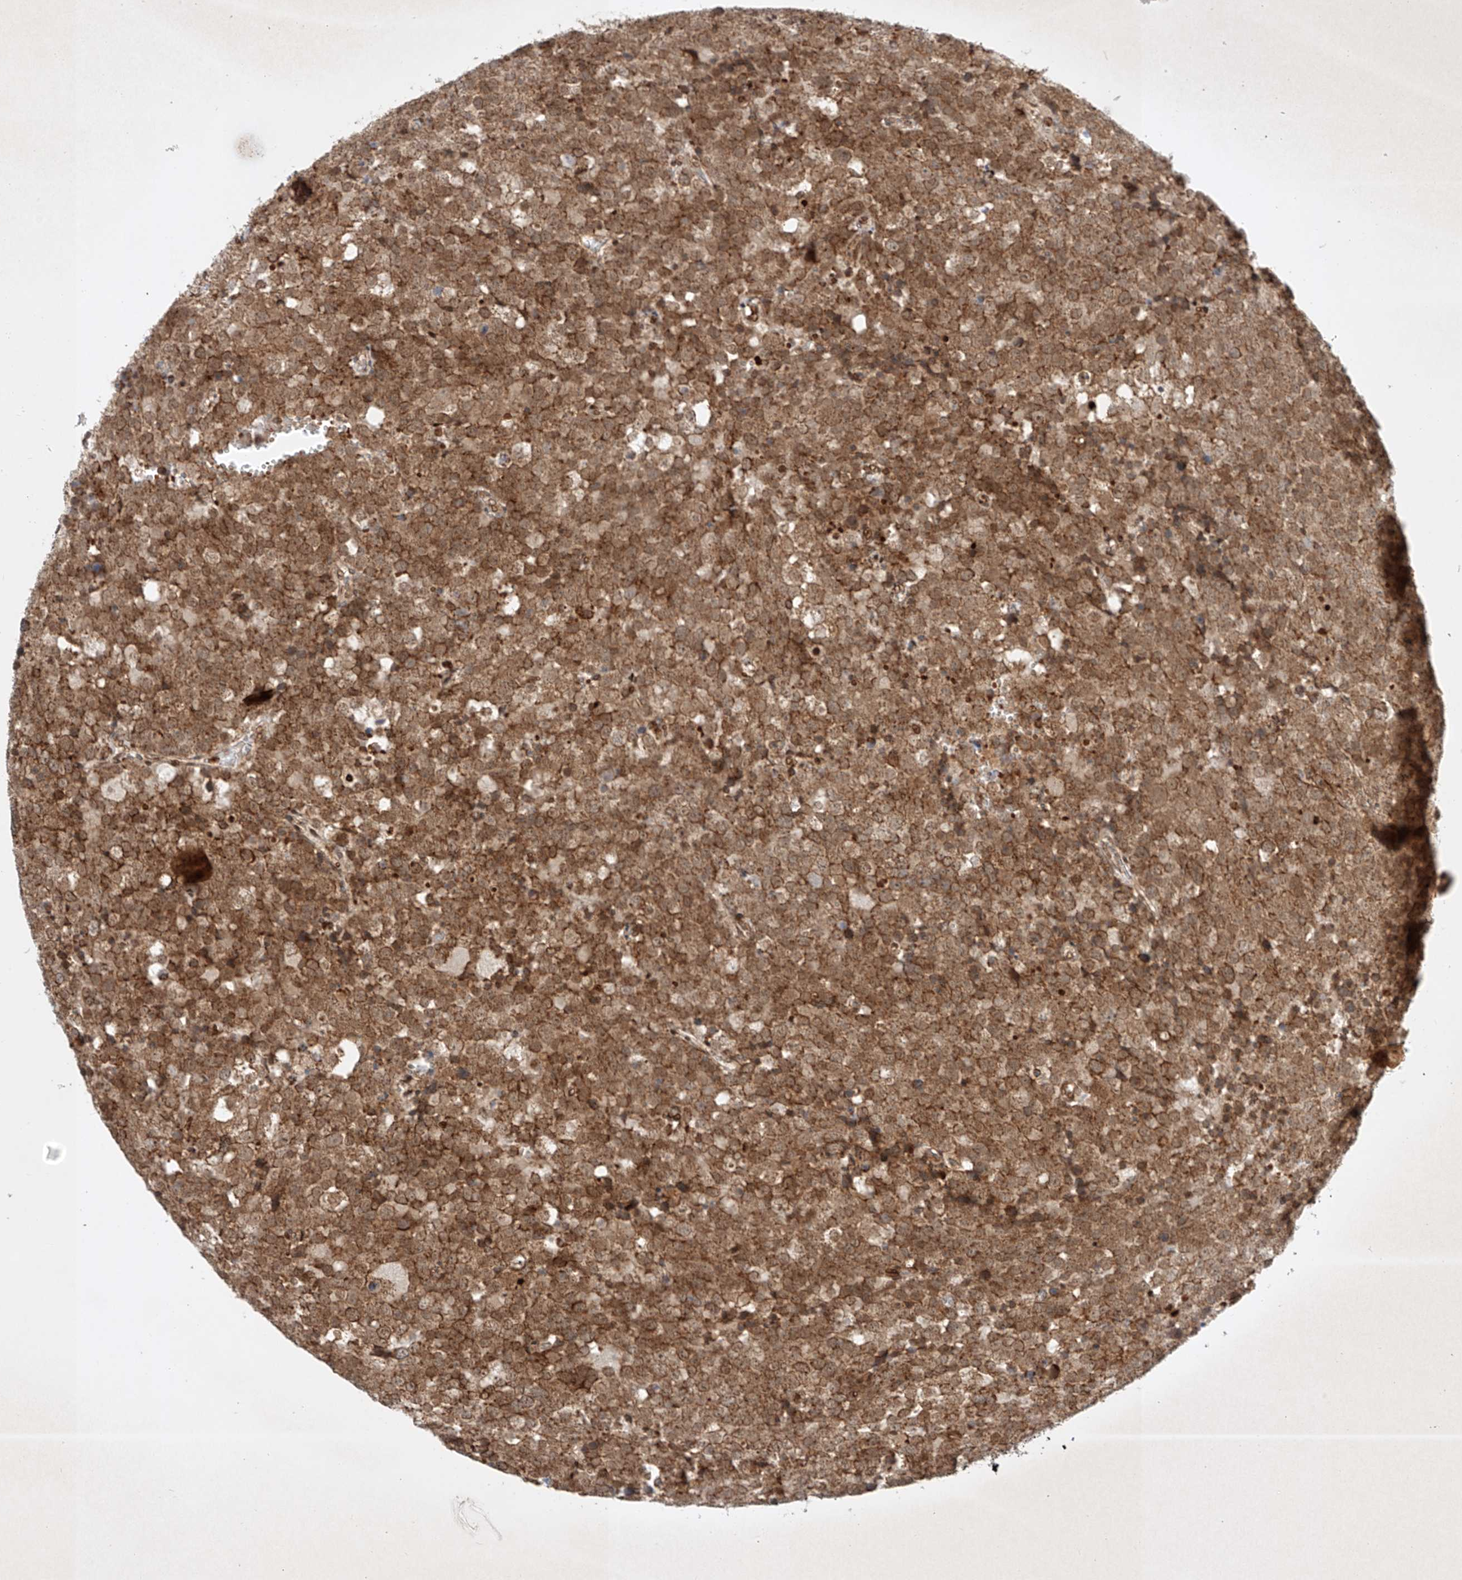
{"staining": {"intensity": "strong", "quantity": ">75%", "location": "cytoplasmic/membranous"}, "tissue": "testis cancer", "cell_type": "Tumor cells", "image_type": "cancer", "snomed": [{"axis": "morphology", "description": "Seminoma, NOS"}, {"axis": "topography", "description": "Testis"}], "caption": "High-magnification brightfield microscopy of testis cancer stained with DAB (3,3'-diaminobenzidine) (brown) and counterstained with hematoxylin (blue). tumor cells exhibit strong cytoplasmic/membranous staining is present in about>75% of cells.", "gene": "EPG5", "patient": {"sex": "male", "age": 71}}